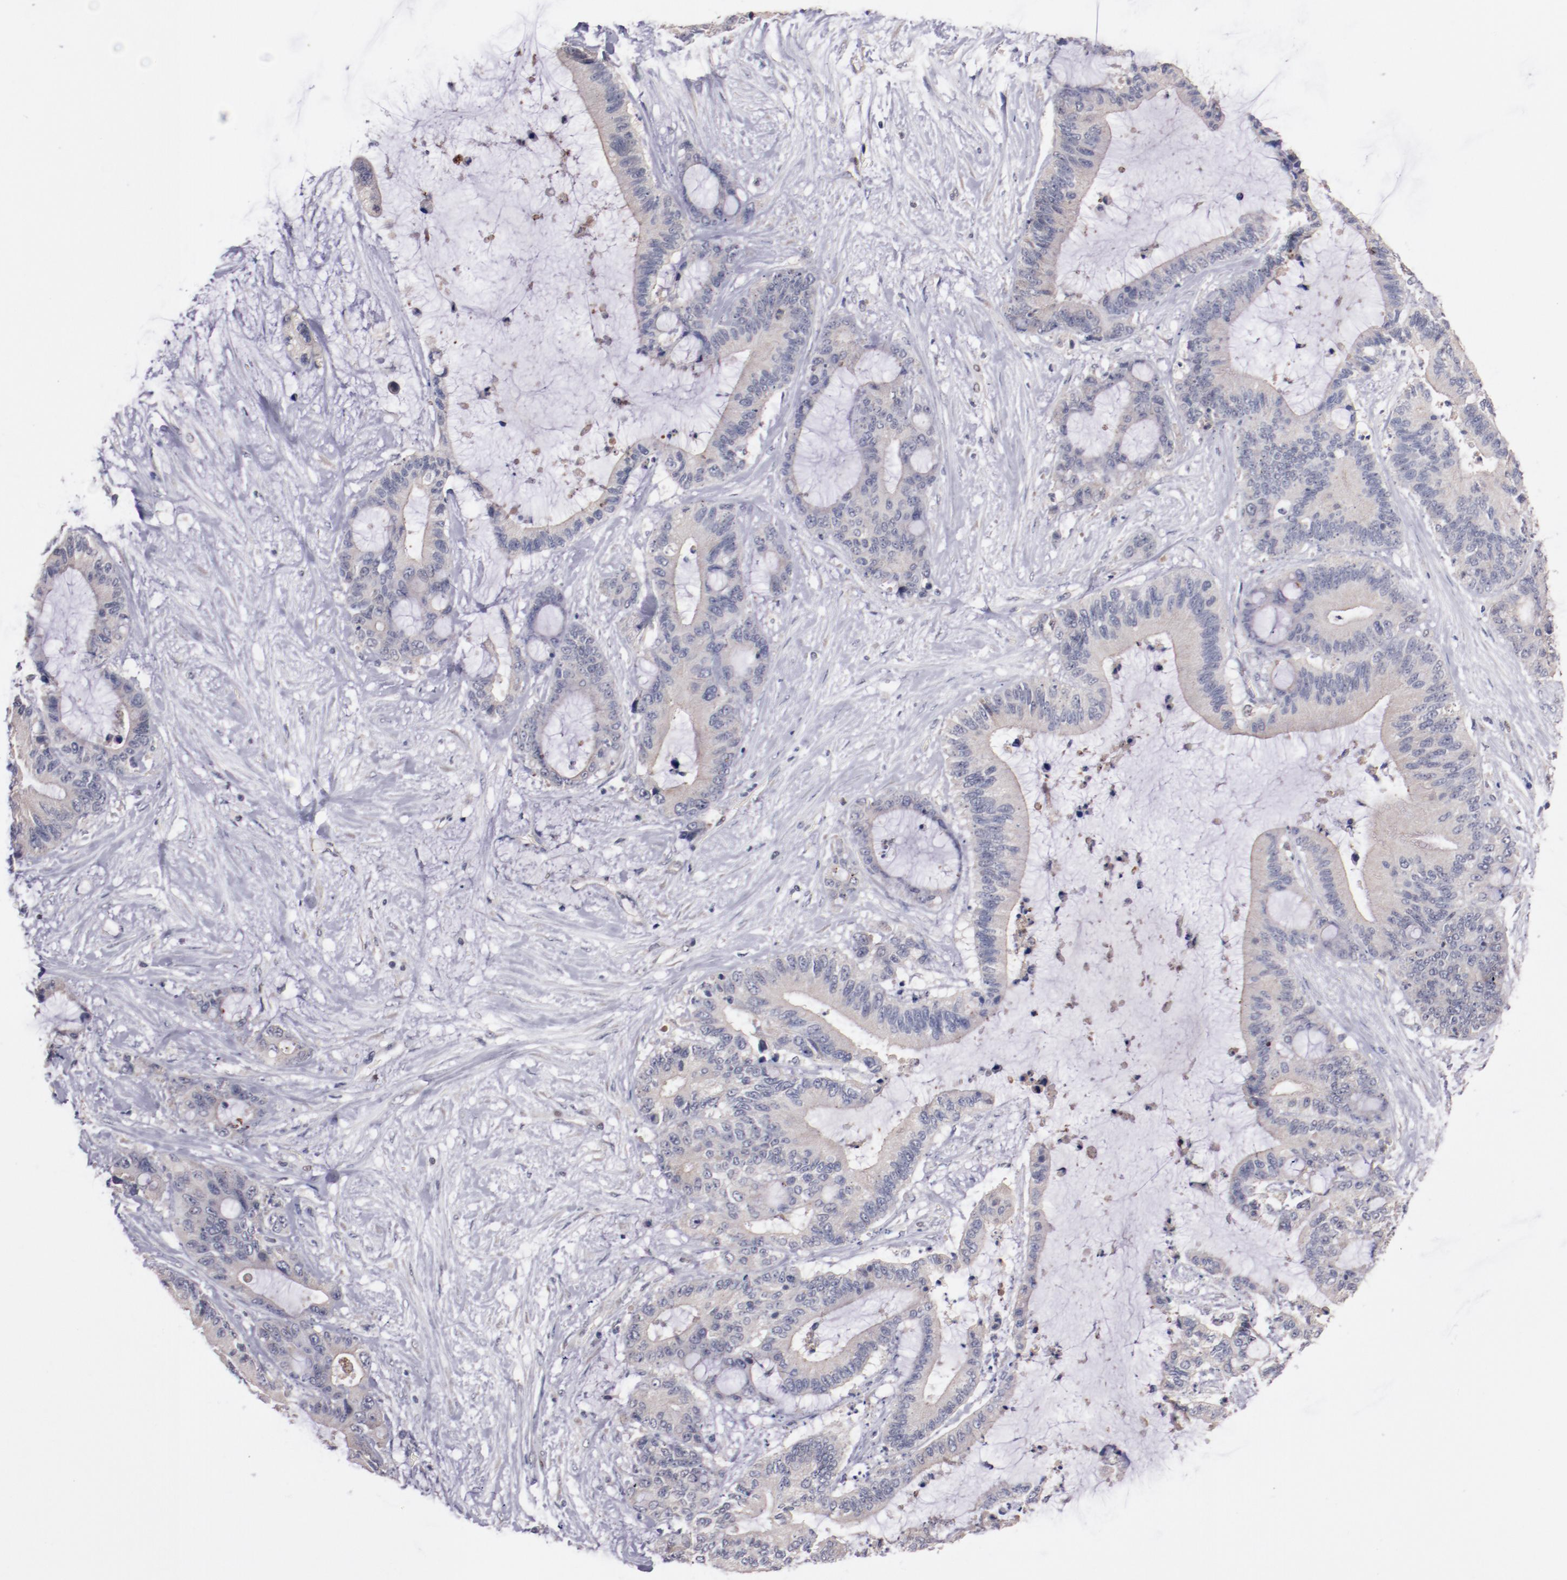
{"staining": {"intensity": "weak", "quantity": "25%-75%", "location": "cytoplasmic/membranous"}, "tissue": "liver cancer", "cell_type": "Tumor cells", "image_type": "cancer", "snomed": [{"axis": "morphology", "description": "Cholangiocarcinoma"}, {"axis": "topography", "description": "Liver"}], "caption": "Brown immunohistochemical staining in liver cancer exhibits weak cytoplasmic/membranous positivity in approximately 25%-75% of tumor cells.", "gene": "FAM81A", "patient": {"sex": "female", "age": 73}}